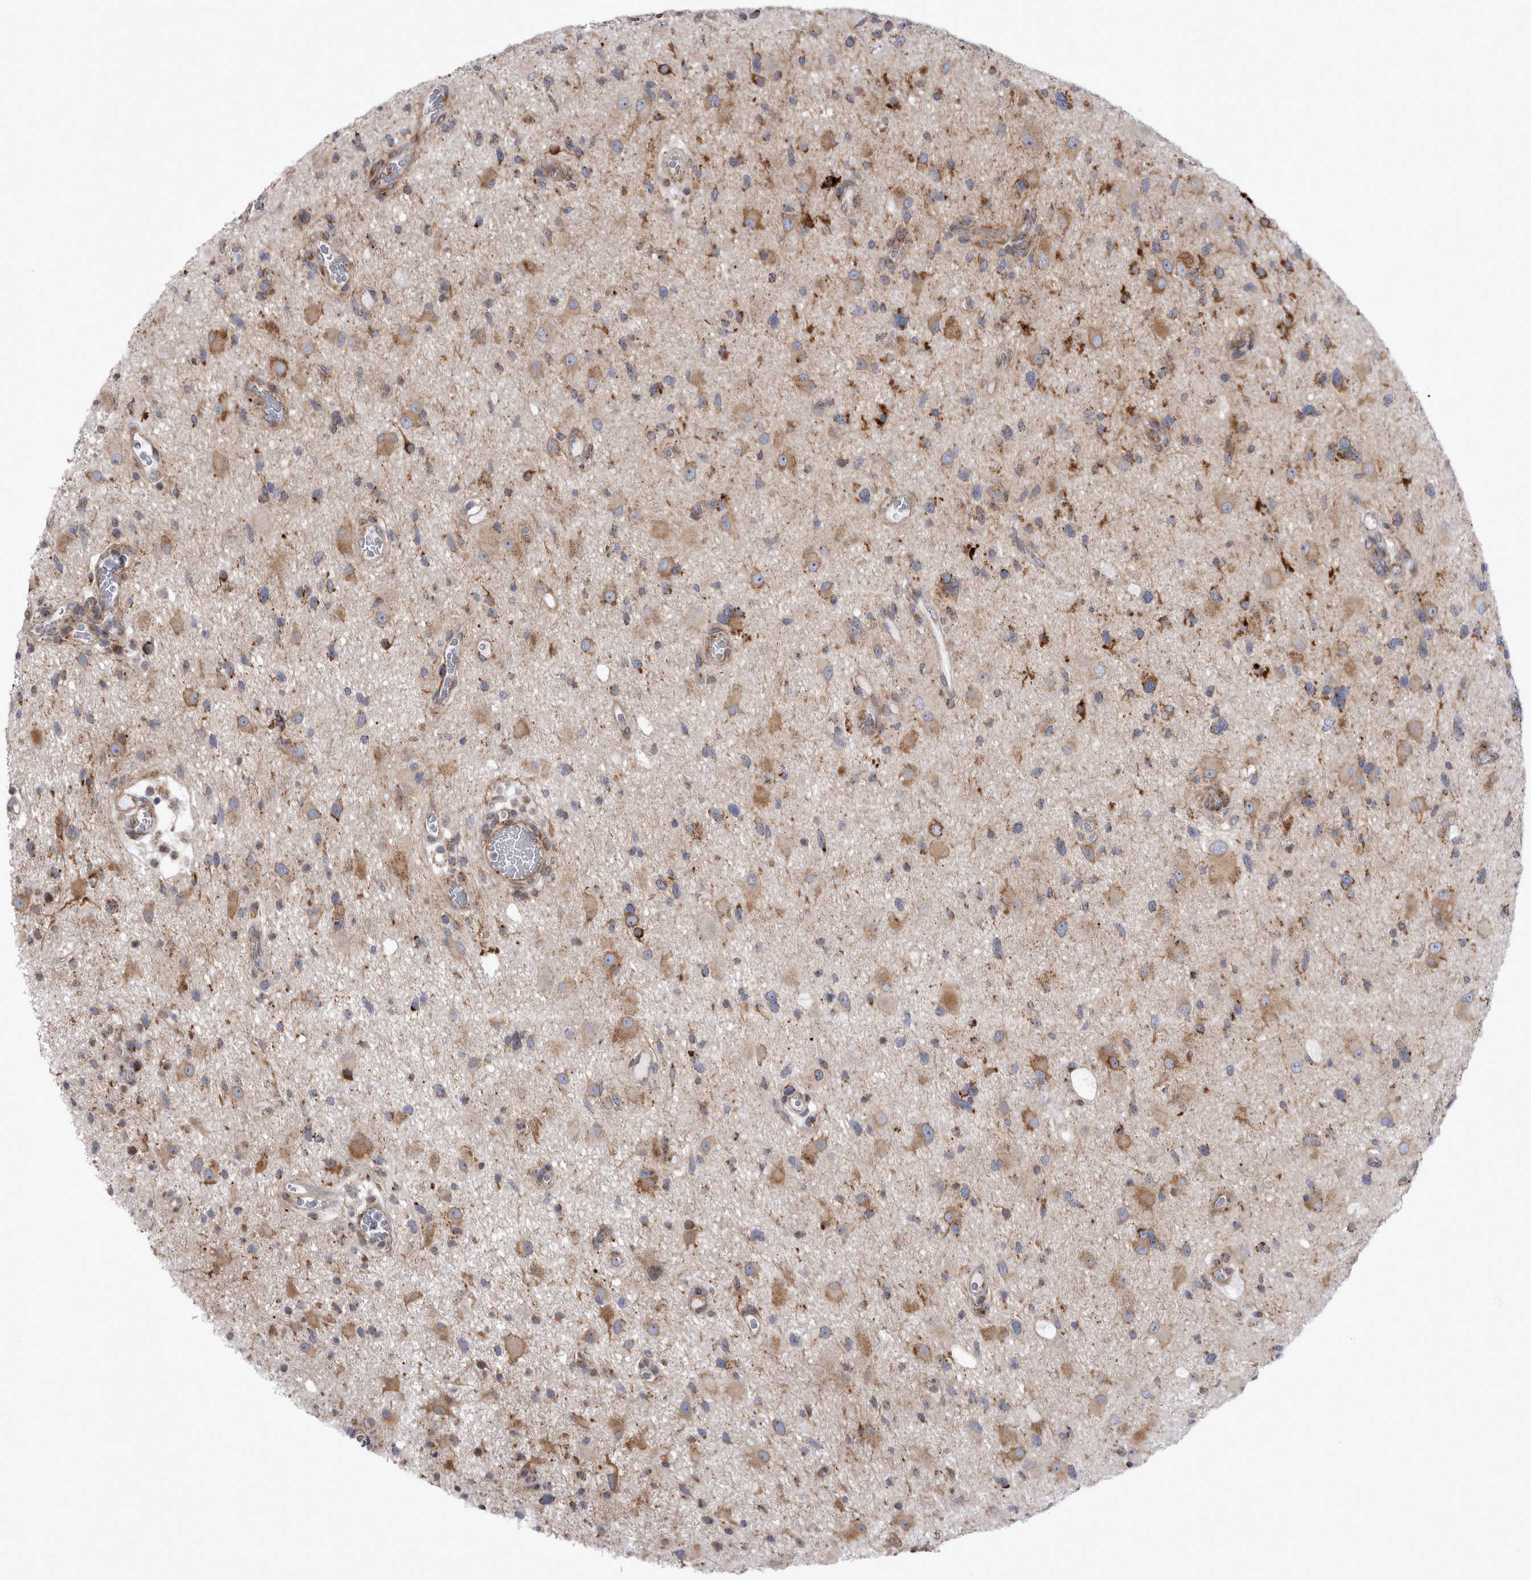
{"staining": {"intensity": "moderate", "quantity": ">75%", "location": "cytoplasmic/membranous"}, "tissue": "glioma", "cell_type": "Tumor cells", "image_type": "cancer", "snomed": [{"axis": "morphology", "description": "Glioma, malignant, High grade"}, {"axis": "topography", "description": "Brain"}], "caption": "A high-resolution histopathology image shows IHC staining of glioma, which demonstrates moderate cytoplasmic/membranous staining in approximately >75% of tumor cells. Nuclei are stained in blue.", "gene": "TSPOAP1", "patient": {"sex": "male", "age": 33}}